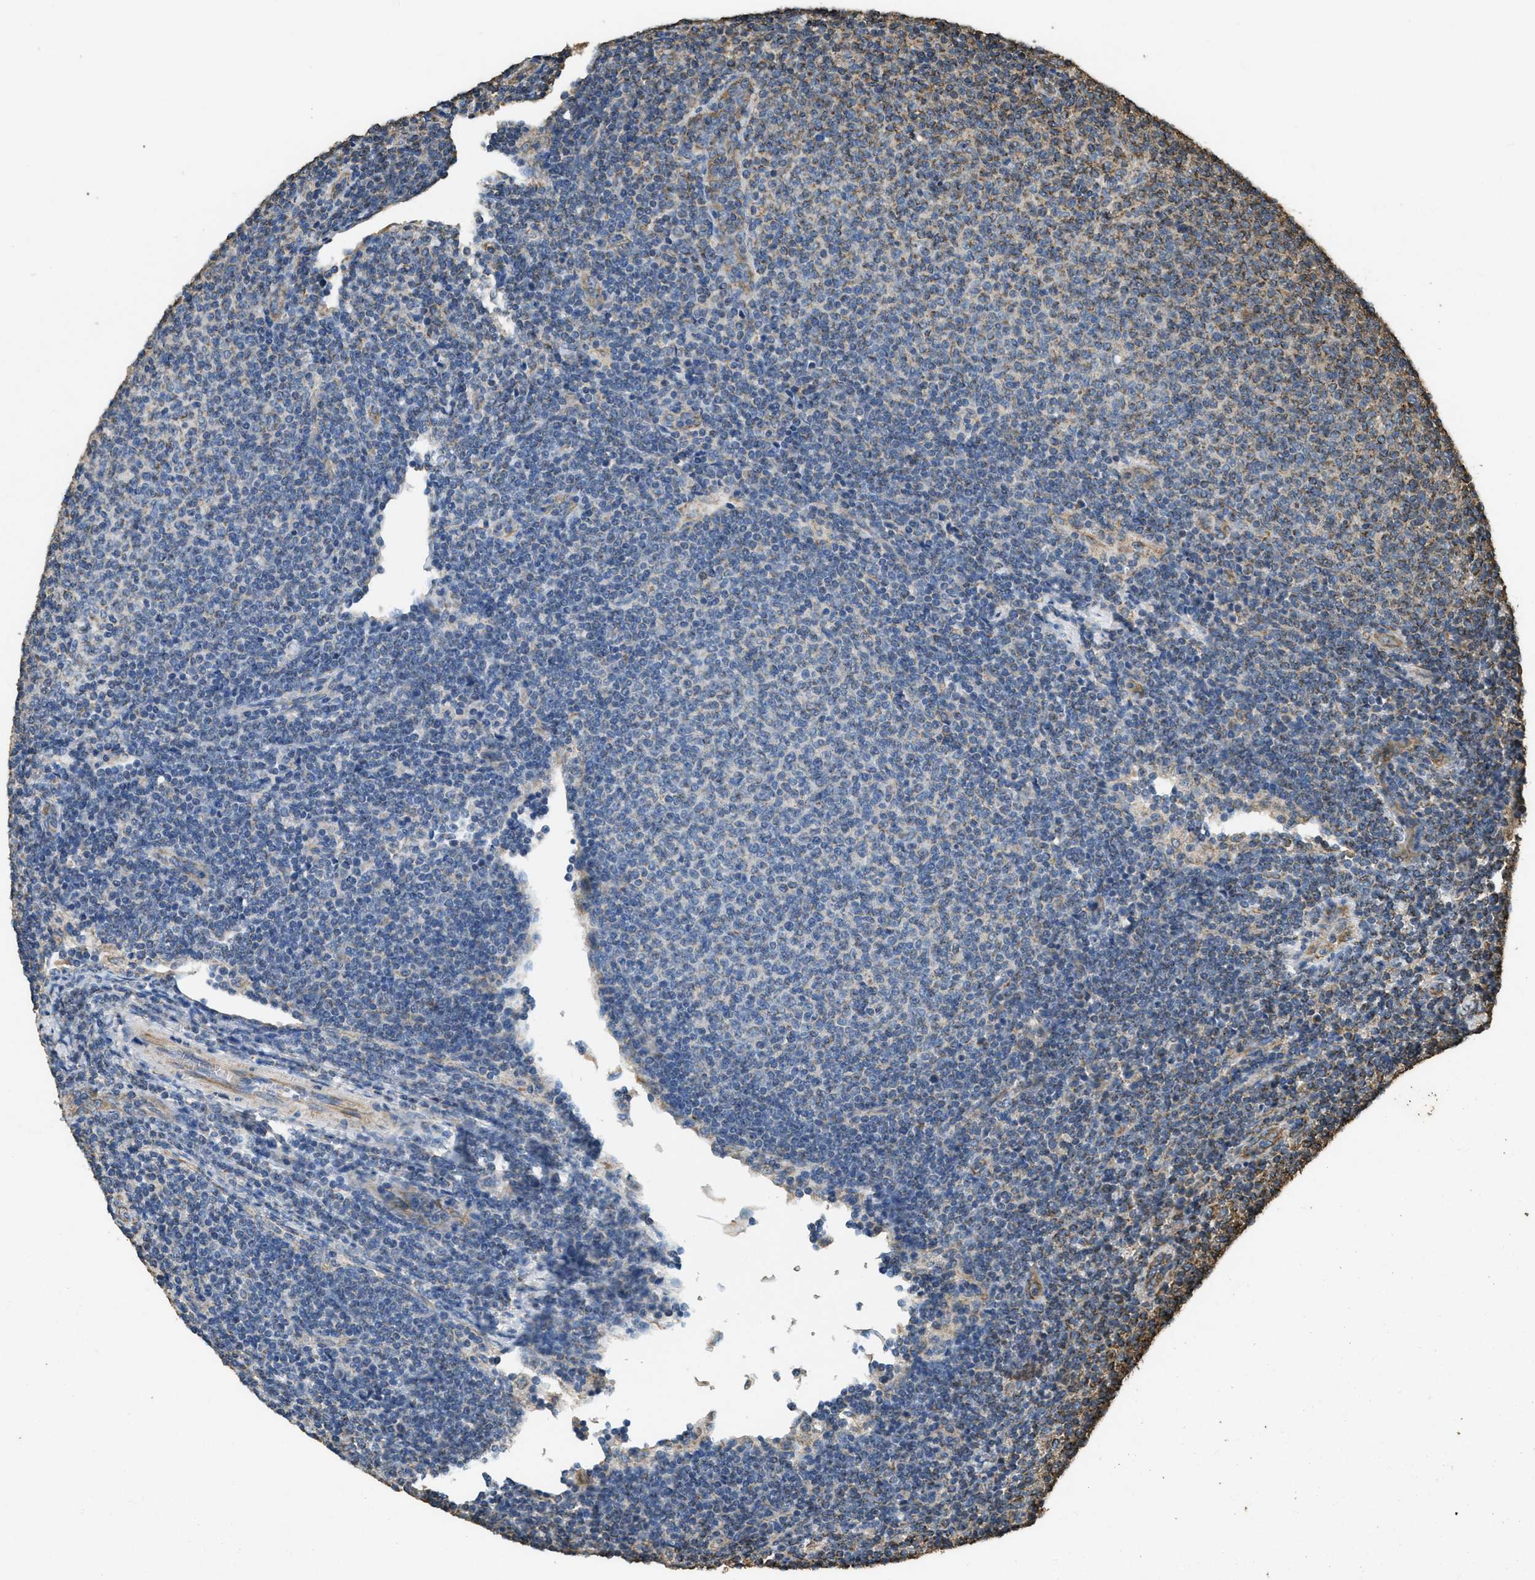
{"staining": {"intensity": "moderate", "quantity": "<25%", "location": "cytoplasmic/membranous"}, "tissue": "lymphoma", "cell_type": "Tumor cells", "image_type": "cancer", "snomed": [{"axis": "morphology", "description": "Malignant lymphoma, non-Hodgkin's type, Low grade"}, {"axis": "topography", "description": "Lymph node"}], "caption": "High-power microscopy captured an immunohistochemistry histopathology image of malignant lymphoma, non-Hodgkin's type (low-grade), revealing moderate cytoplasmic/membranous expression in about <25% of tumor cells.", "gene": "CYRIA", "patient": {"sex": "male", "age": 66}}